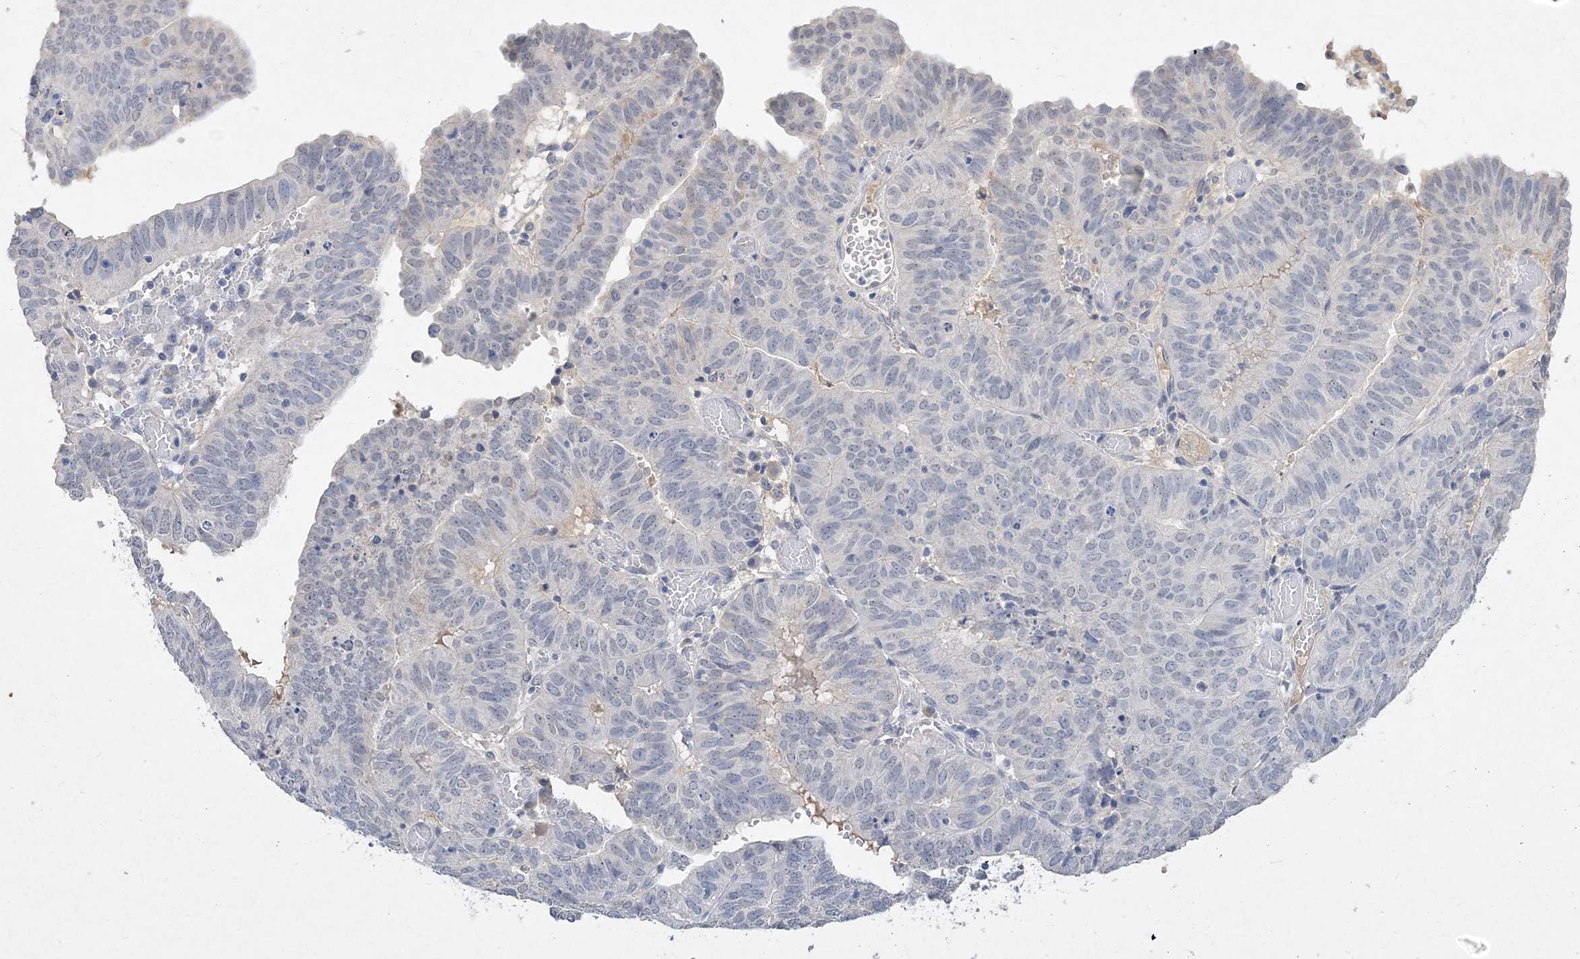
{"staining": {"intensity": "negative", "quantity": "none", "location": "none"}, "tissue": "endometrial cancer", "cell_type": "Tumor cells", "image_type": "cancer", "snomed": [{"axis": "morphology", "description": "Adenocarcinoma, NOS"}, {"axis": "topography", "description": "Uterus"}], "caption": "The IHC photomicrograph has no significant staining in tumor cells of endometrial cancer tissue. Brightfield microscopy of immunohistochemistry (IHC) stained with DAB (3,3'-diaminobenzidine) (brown) and hematoxylin (blue), captured at high magnification.", "gene": "C11orf58", "patient": {"sex": "female", "age": 77}}